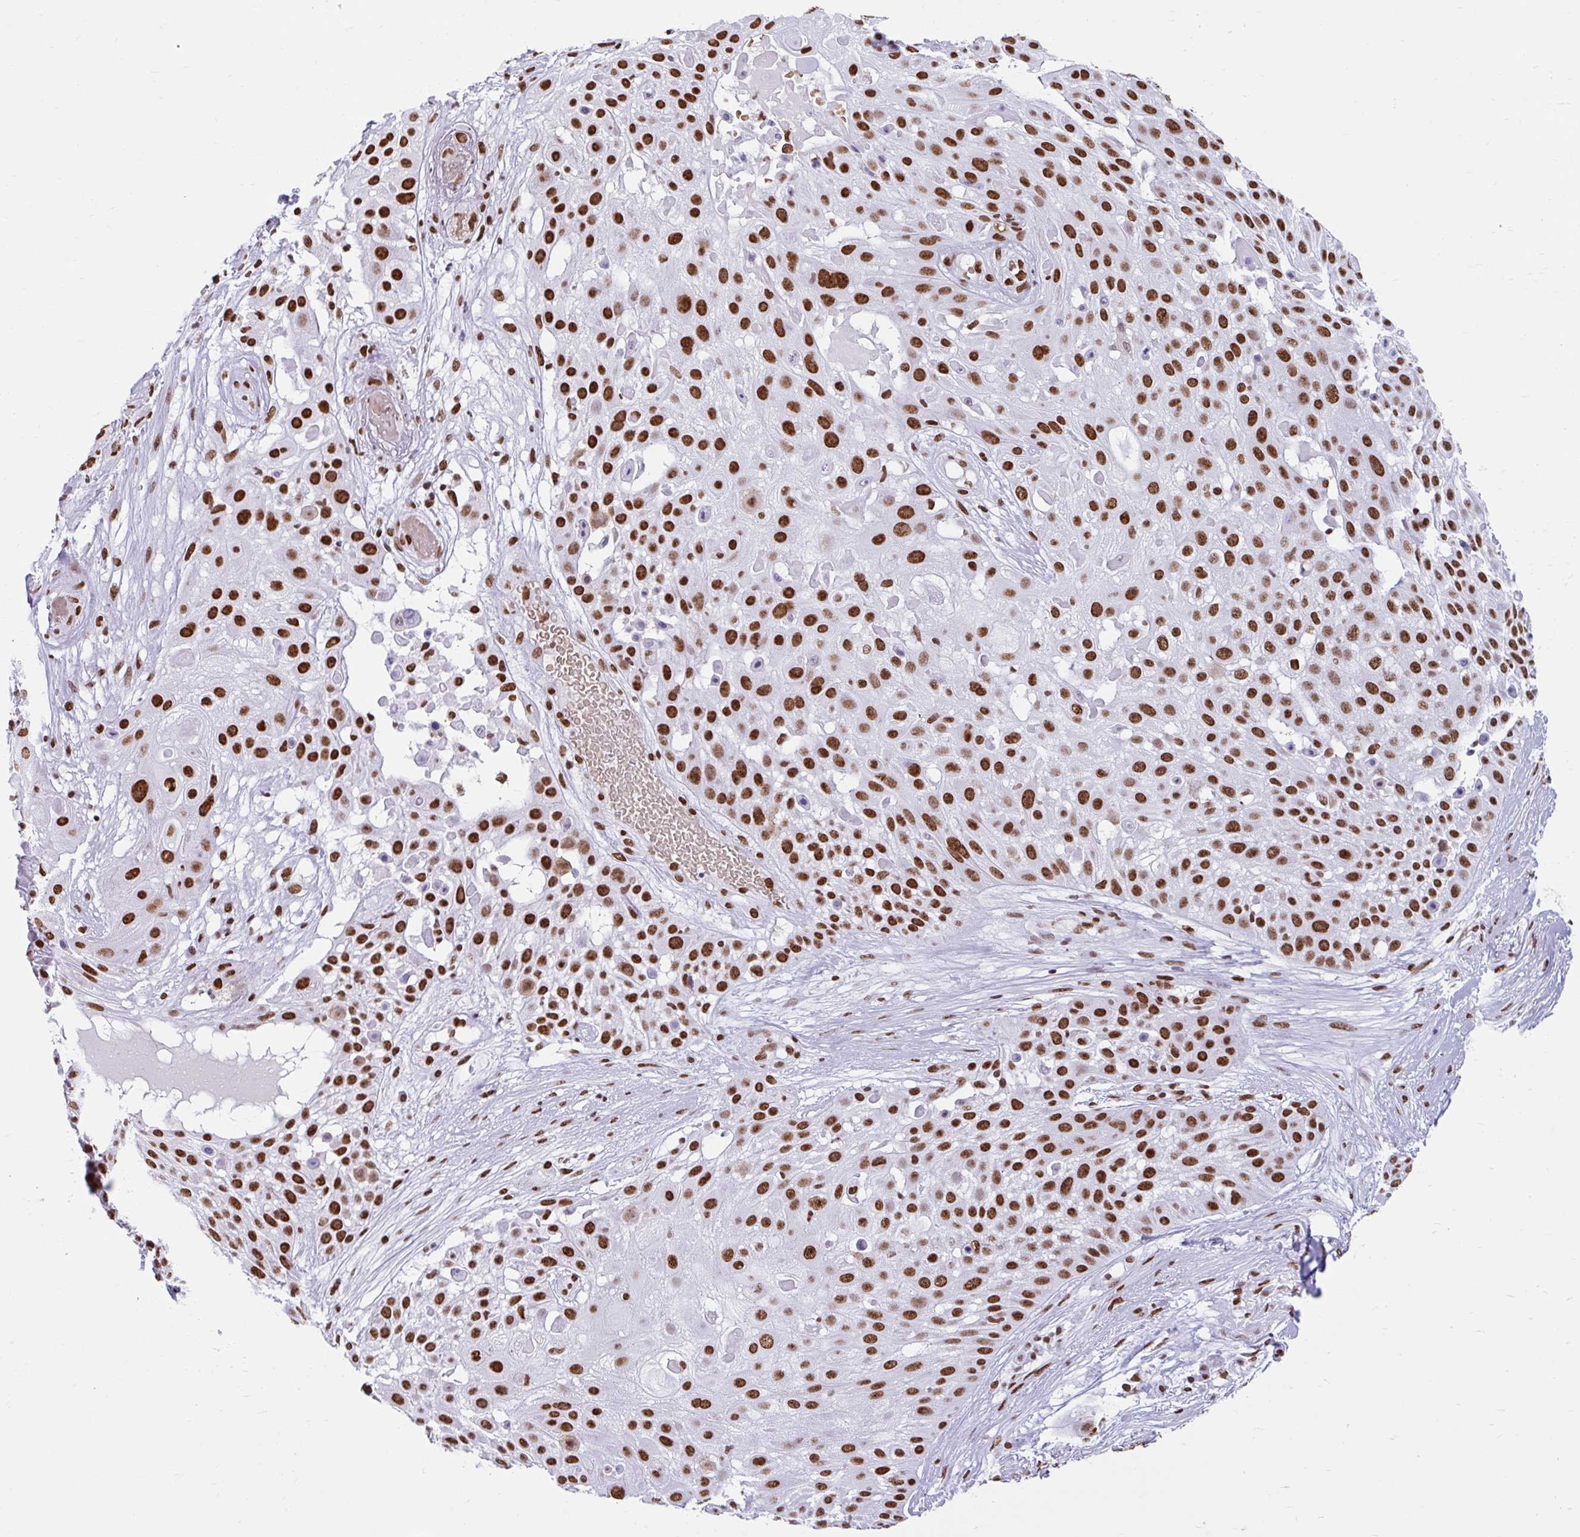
{"staining": {"intensity": "moderate", "quantity": ">75%", "location": "nuclear"}, "tissue": "skin cancer", "cell_type": "Tumor cells", "image_type": "cancer", "snomed": [{"axis": "morphology", "description": "Squamous cell carcinoma, NOS"}, {"axis": "topography", "description": "Skin"}], "caption": "Skin squamous cell carcinoma stained for a protein shows moderate nuclear positivity in tumor cells.", "gene": "KHDRBS1", "patient": {"sex": "female", "age": 86}}